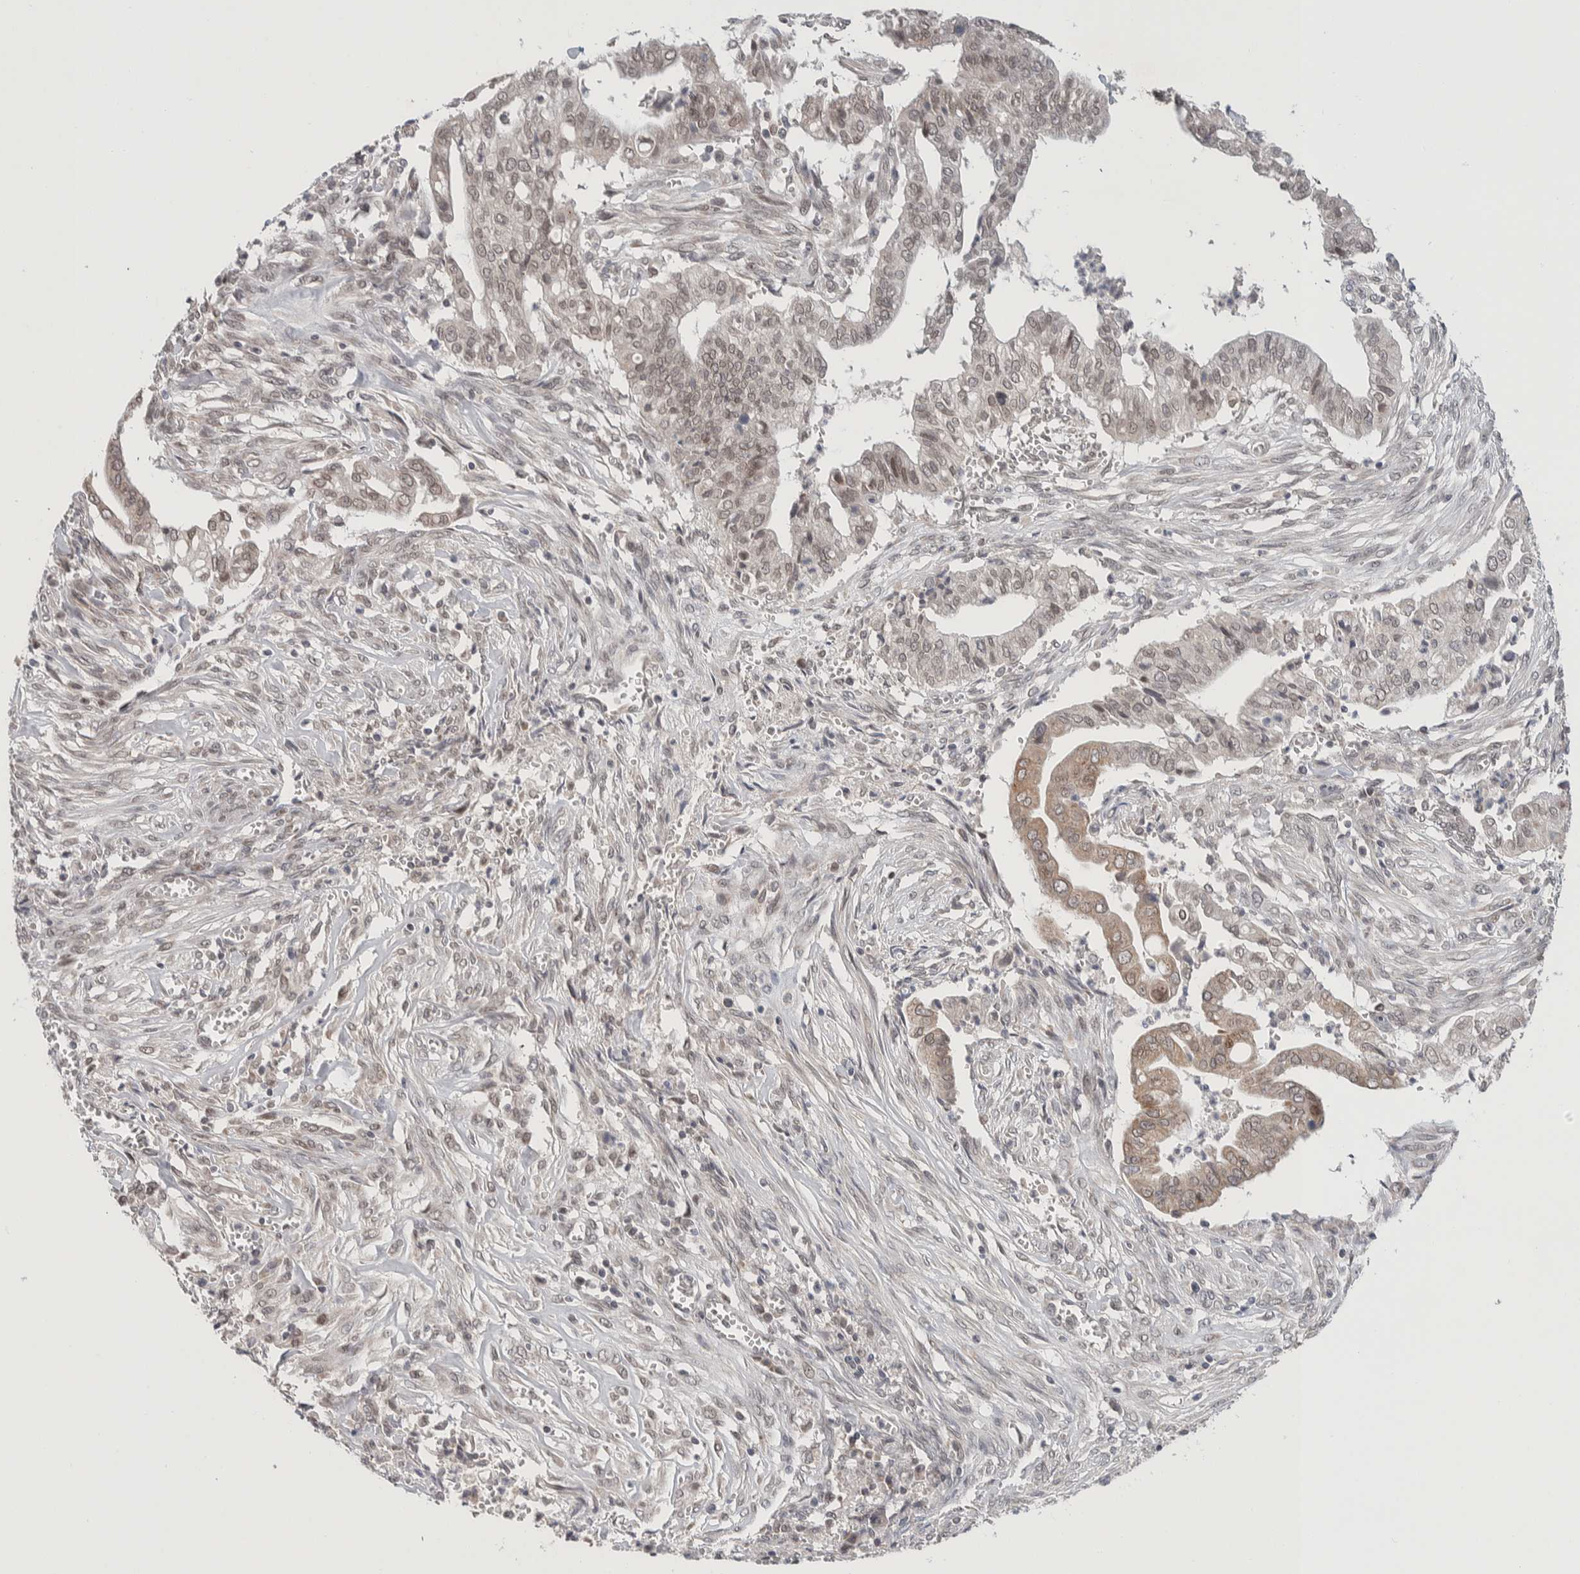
{"staining": {"intensity": "weak", "quantity": "<25%", "location": "cytoplasmic/membranous,nuclear"}, "tissue": "cervical cancer", "cell_type": "Tumor cells", "image_type": "cancer", "snomed": [{"axis": "morphology", "description": "Adenocarcinoma, NOS"}, {"axis": "topography", "description": "Cervix"}], "caption": "Tumor cells show no significant positivity in cervical cancer (adenocarcinoma). (DAB (3,3'-diaminobenzidine) IHC visualized using brightfield microscopy, high magnification).", "gene": "CRAT", "patient": {"sex": "female", "age": 44}}